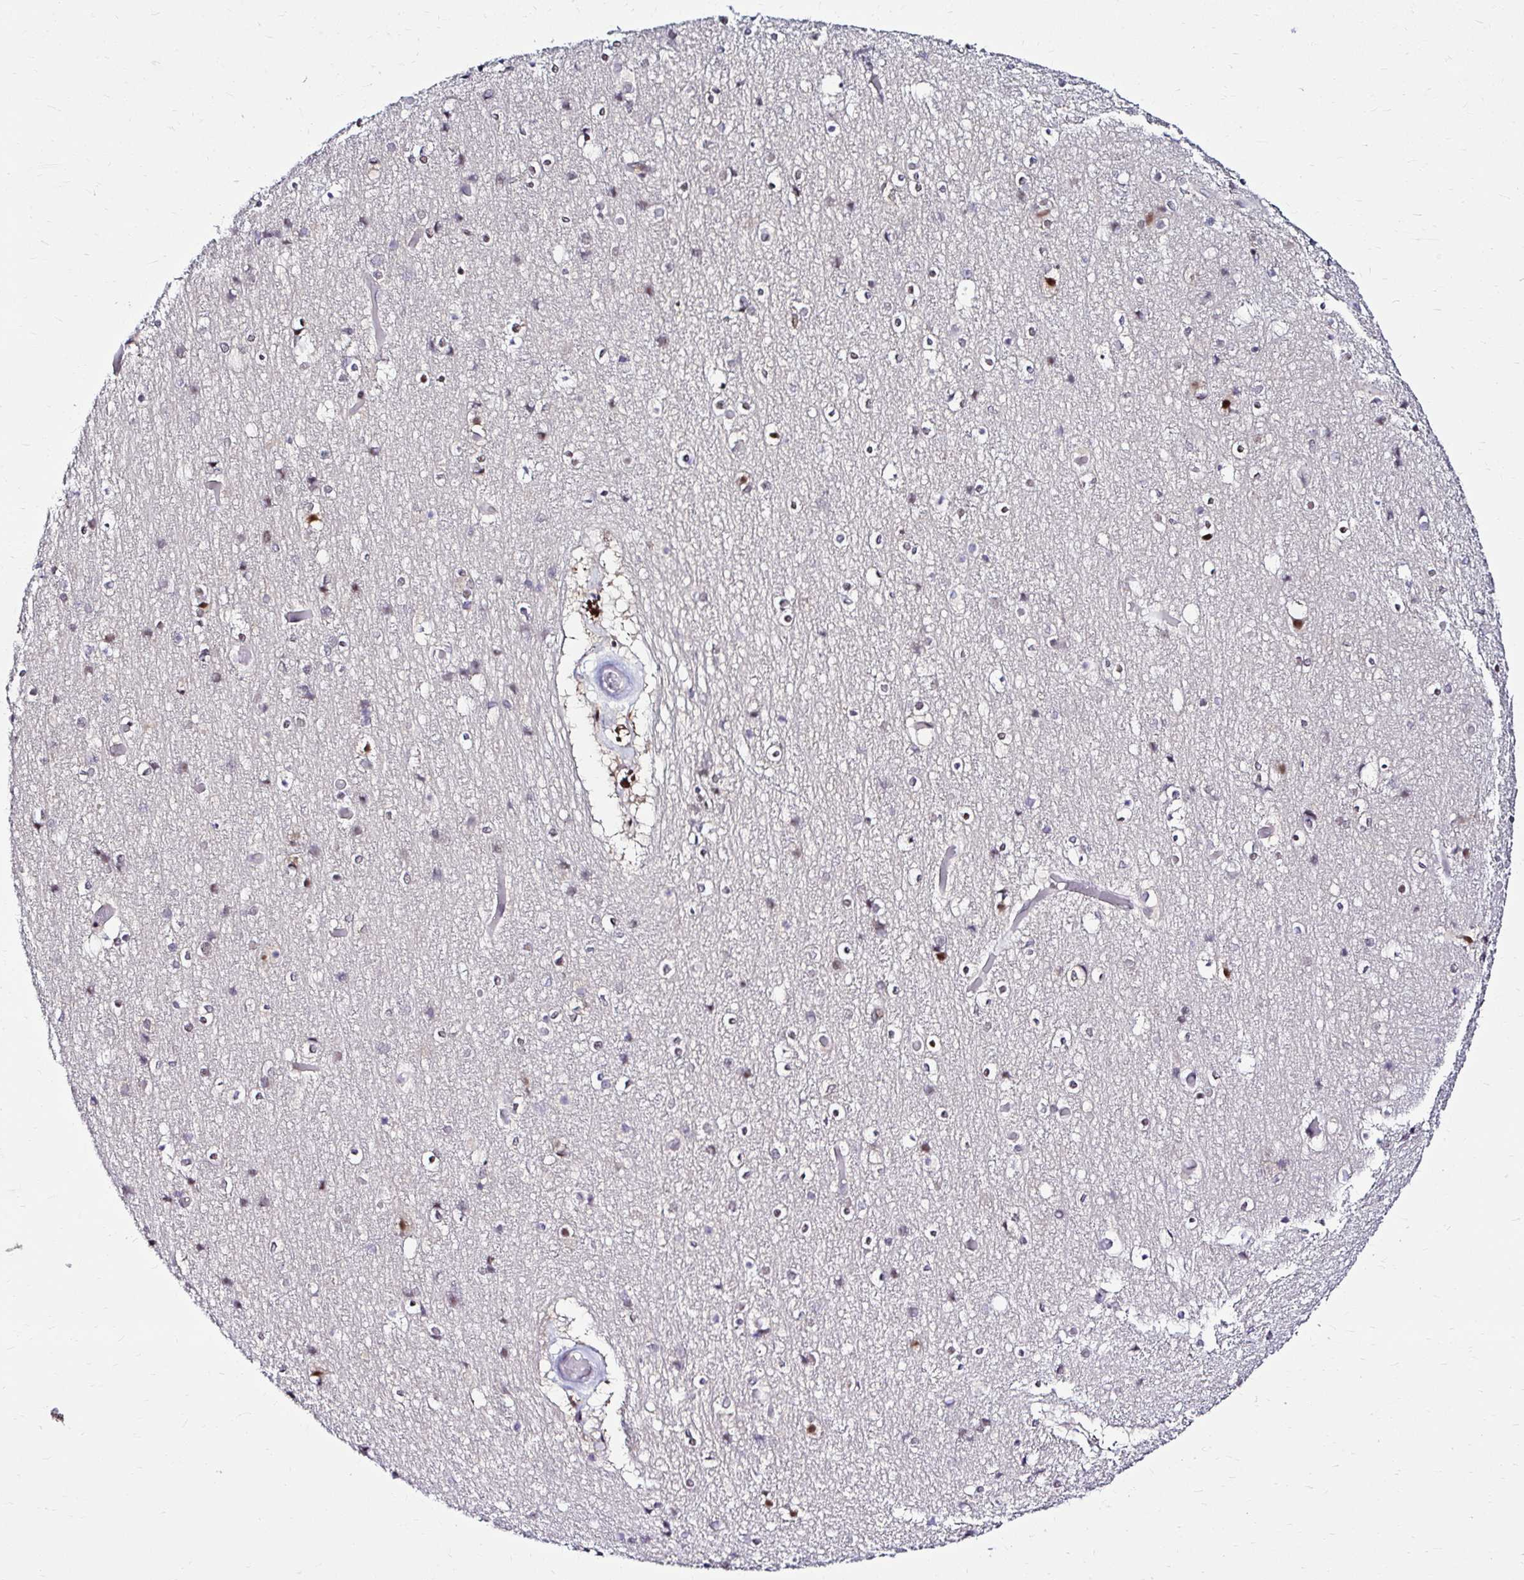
{"staining": {"intensity": "negative", "quantity": "none", "location": "none"}, "tissue": "cerebral cortex", "cell_type": "Endothelial cells", "image_type": "normal", "snomed": [{"axis": "morphology", "description": "Normal tissue, NOS"}, {"axis": "topography", "description": "Cerebral cortex"}], "caption": "High power microscopy photomicrograph of an immunohistochemistry histopathology image of normal cerebral cortex, revealing no significant expression in endothelial cells.", "gene": "PSMD3", "patient": {"sex": "female", "age": 52}}